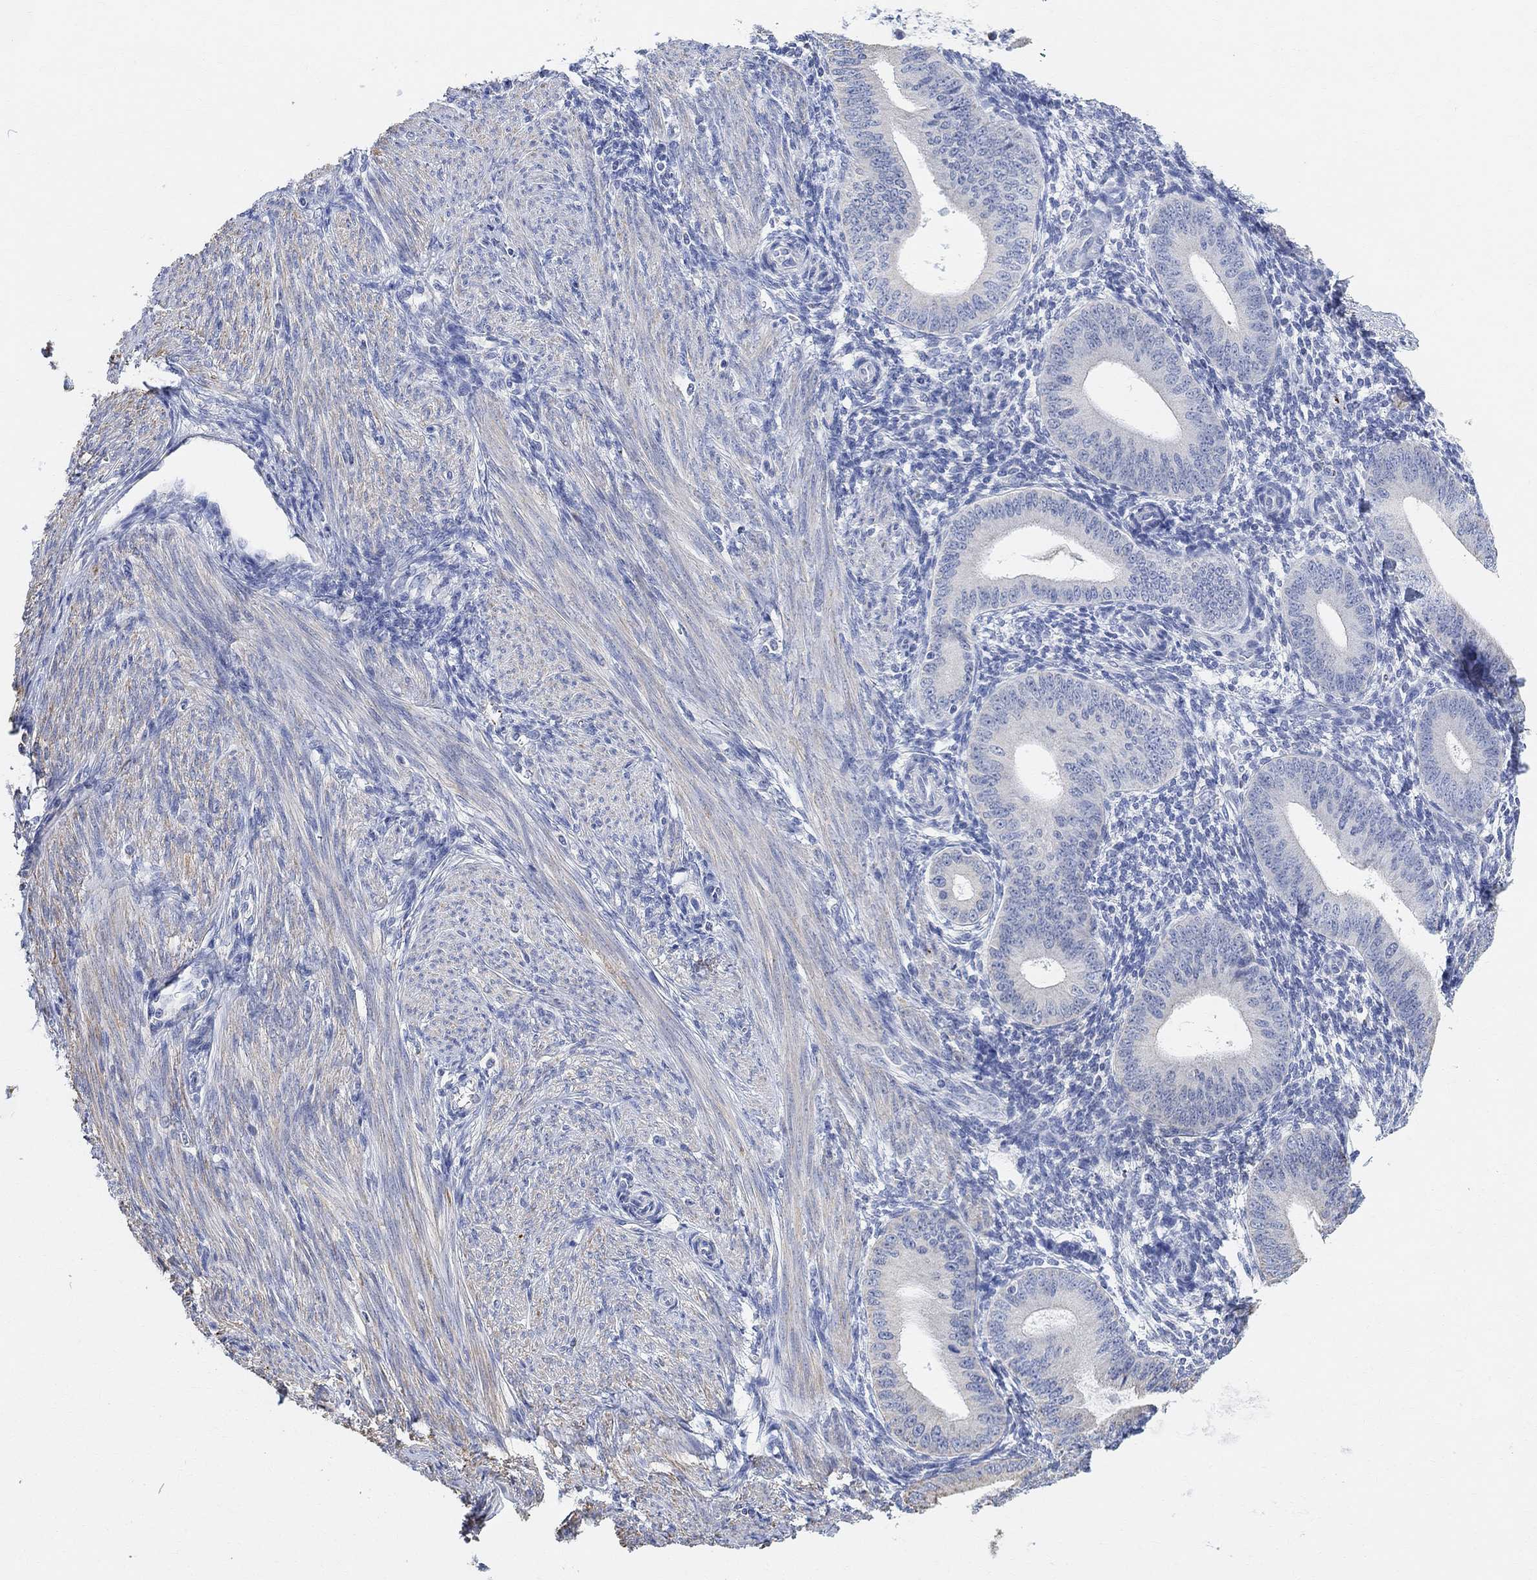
{"staining": {"intensity": "negative", "quantity": "none", "location": "none"}, "tissue": "endometrium", "cell_type": "Cells in endometrial stroma", "image_type": "normal", "snomed": [{"axis": "morphology", "description": "Normal tissue, NOS"}, {"axis": "topography", "description": "Endometrium"}], "caption": "A high-resolution photomicrograph shows IHC staining of benign endometrium, which shows no significant expression in cells in endometrial stroma.", "gene": "SYT12", "patient": {"sex": "female", "age": 39}}